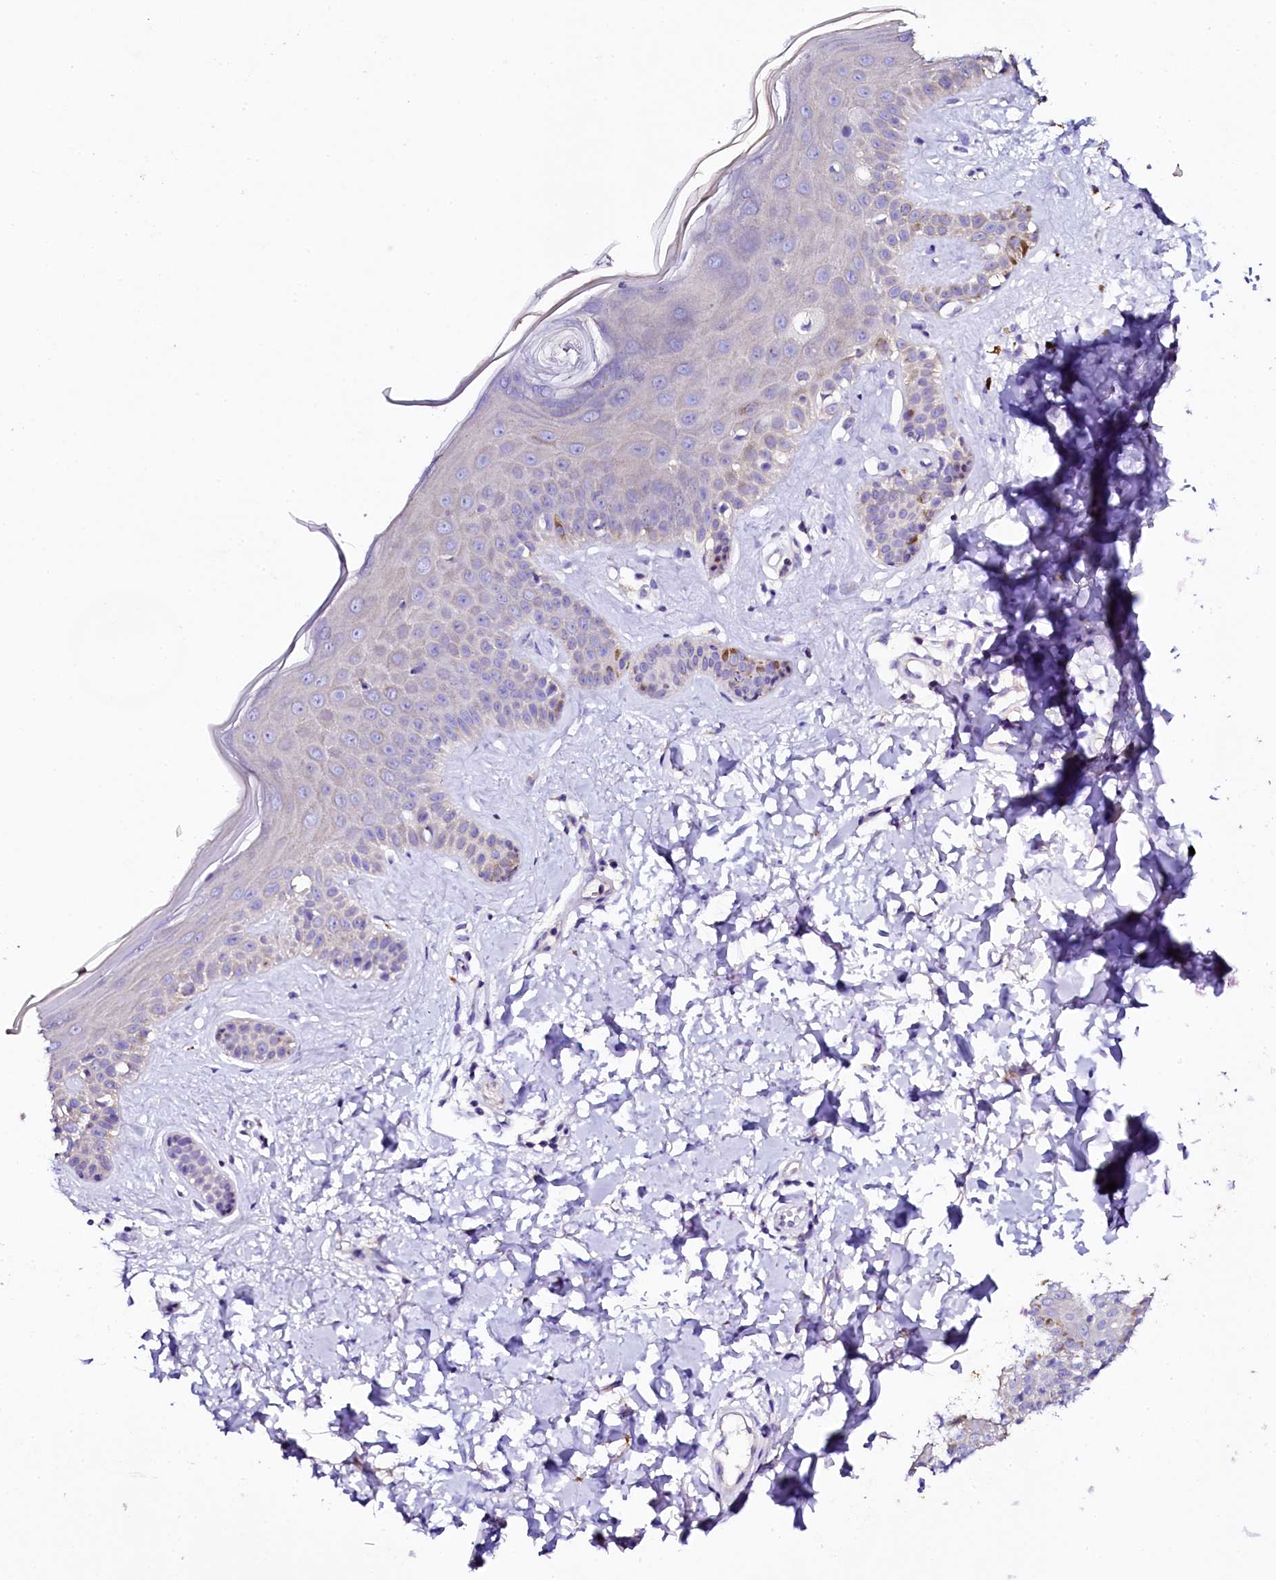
{"staining": {"intensity": "negative", "quantity": "none", "location": "none"}, "tissue": "skin", "cell_type": "Fibroblasts", "image_type": "normal", "snomed": [{"axis": "morphology", "description": "Normal tissue, NOS"}, {"axis": "topography", "description": "Skin"}], "caption": "DAB immunohistochemical staining of unremarkable skin exhibits no significant positivity in fibroblasts. (Brightfield microscopy of DAB immunohistochemistry (IHC) at high magnification).", "gene": "NAA16", "patient": {"sex": "female", "age": 58}}